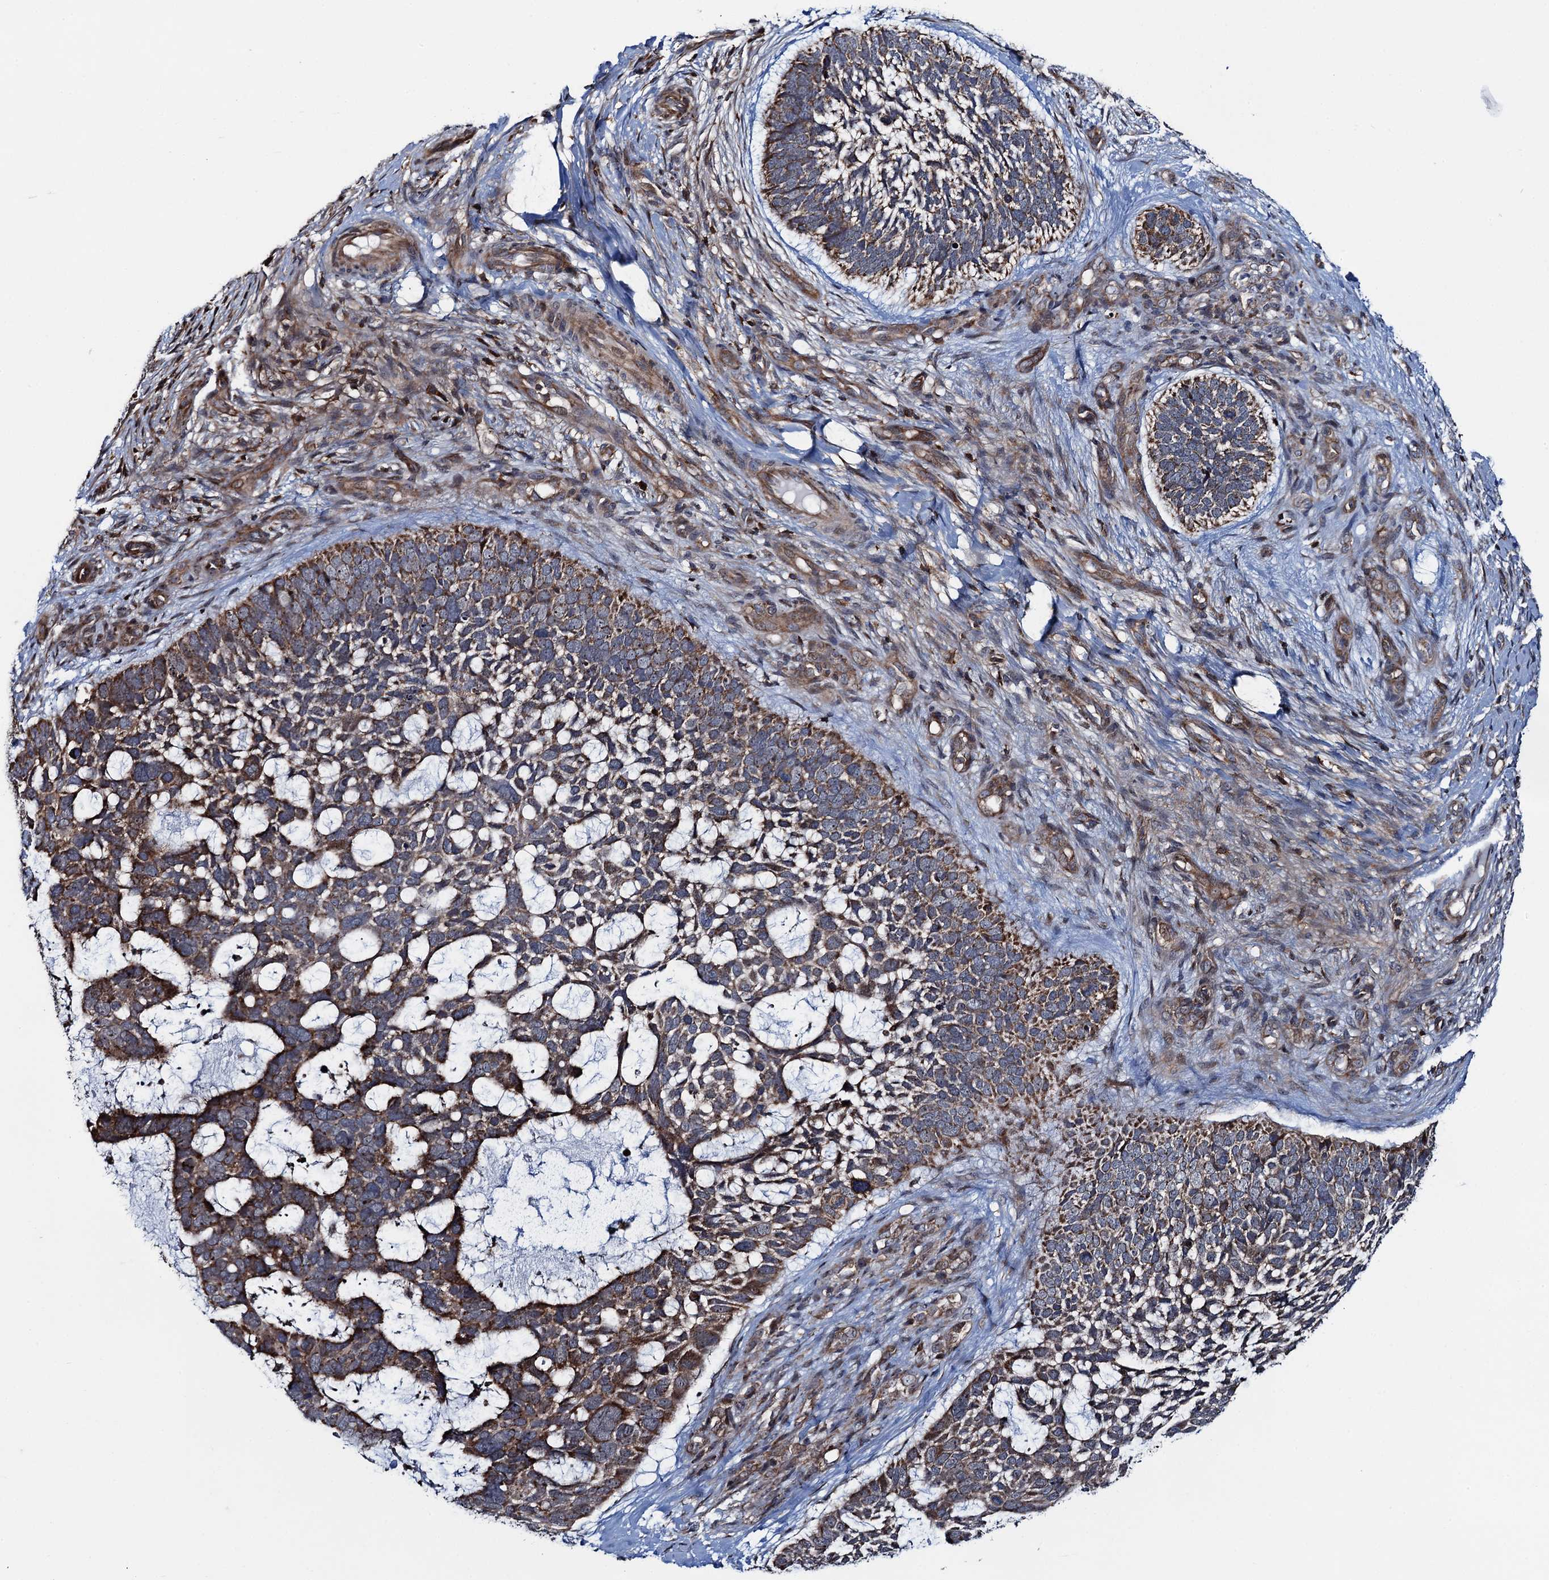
{"staining": {"intensity": "moderate", "quantity": "<25%", "location": "cytoplasmic/membranous"}, "tissue": "skin cancer", "cell_type": "Tumor cells", "image_type": "cancer", "snomed": [{"axis": "morphology", "description": "Basal cell carcinoma"}, {"axis": "topography", "description": "Skin"}], "caption": "Human skin basal cell carcinoma stained with a brown dye reveals moderate cytoplasmic/membranous positive positivity in approximately <25% of tumor cells.", "gene": "CCDC102A", "patient": {"sex": "male", "age": 88}}